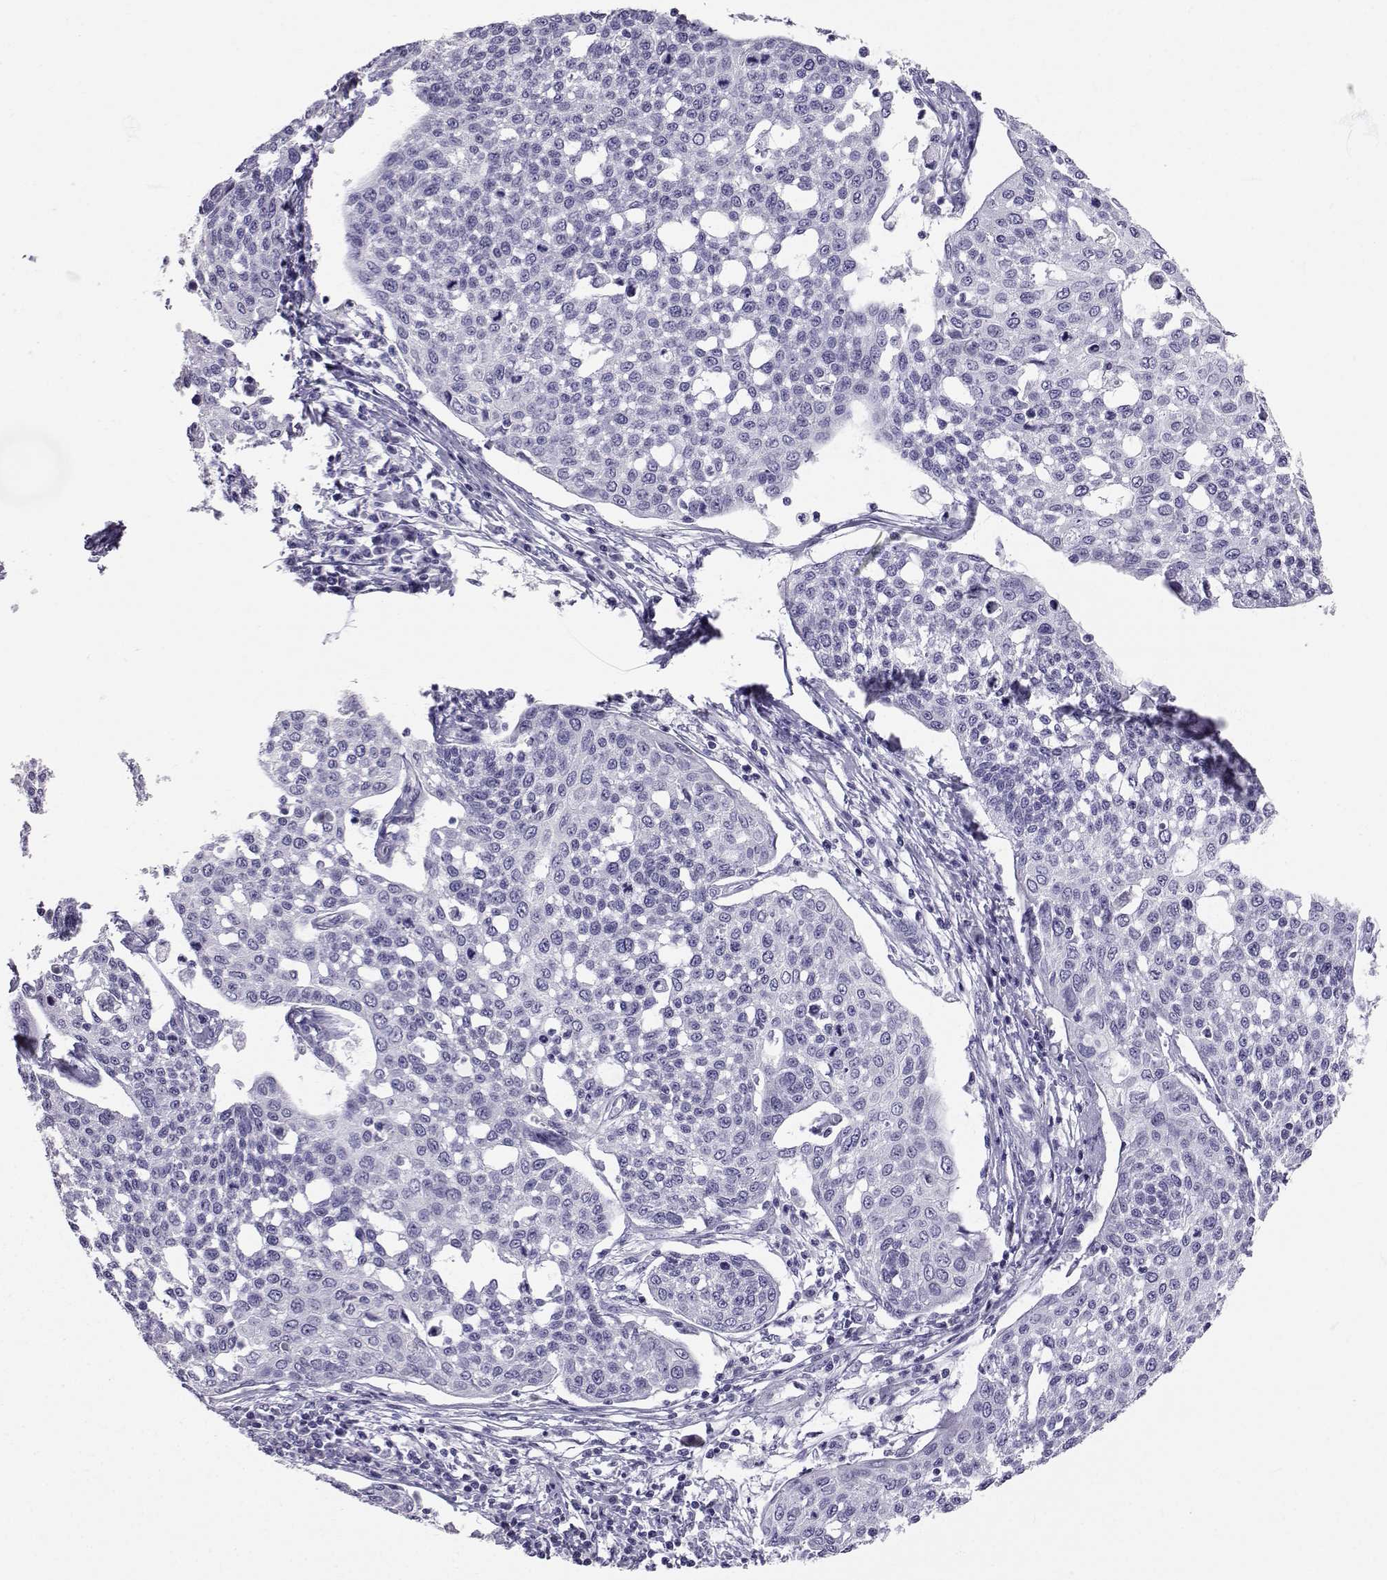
{"staining": {"intensity": "negative", "quantity": "none", "location": "none"}, "tissue": "cervical cancer", "cell_type": "Tumor cells", "image_type": "cancer", "snomed": [{"axis": "morphology", "description": "Squamous cell carcinoma, NOS"}, {"axis": "topography", "description": "Cervix"}], "caption": "Histopathology image shows no significant protein positivity in tumor cells of cervical squamous cell carcinoma.", "gene": "SLC6A3", "patient": {"sex": "female", "age": 34}}